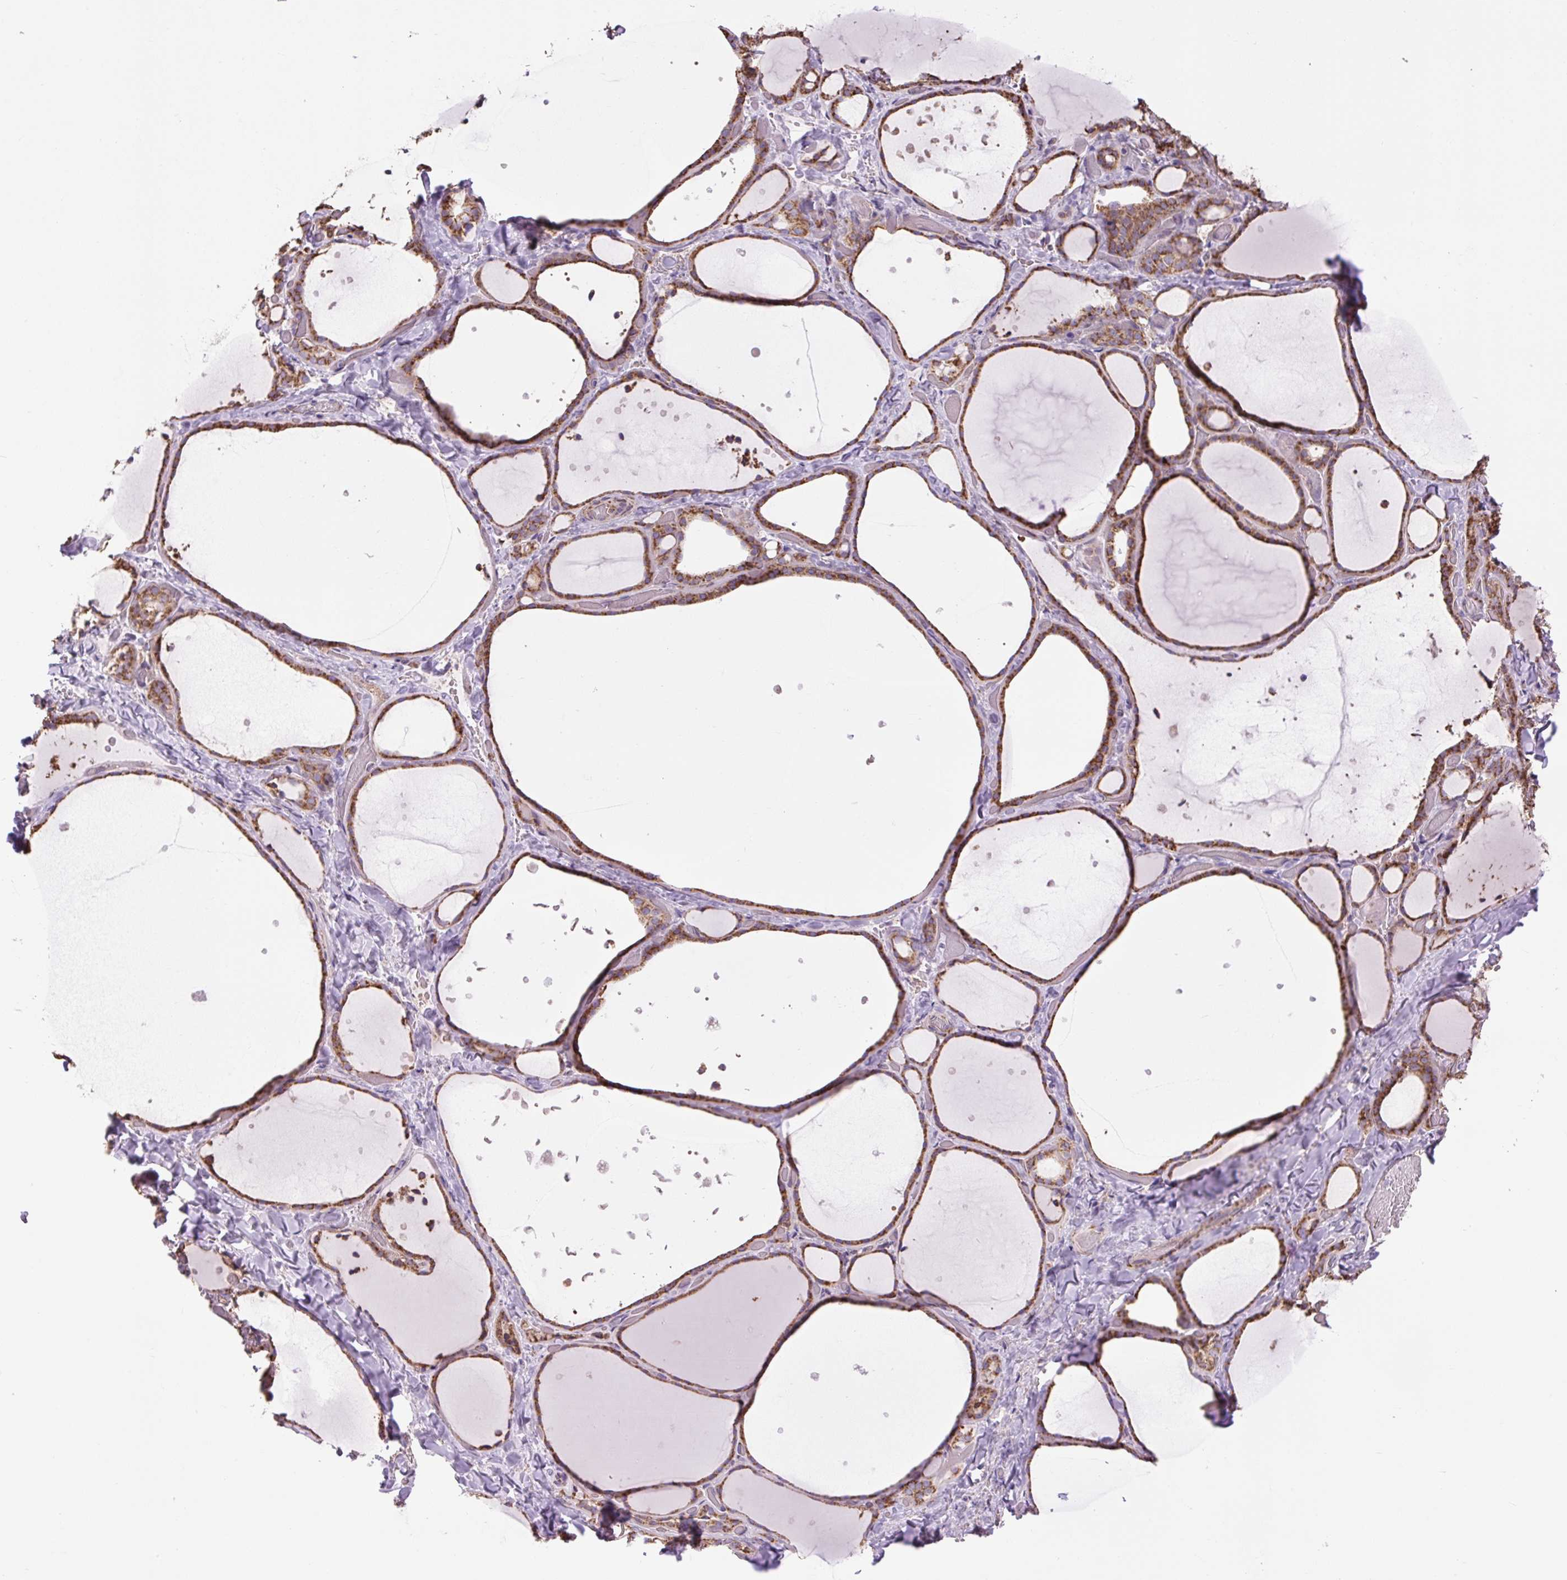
{"staining": {"intensity": "strong", "quantity": ">75%", "location": "cytoplasmic/membranous"}, "tissue": "thyroid gland", "cell_type": "Glandular cells", "image_type": "normal", "snomed": [{"axis": "morphology", "description": "Normal tissue, NOS"}, {"axis": "topography", "description": "Thyroid gland"}], "caption": "This is a histology image of IHC staining of normal thyroid gland, which shows strong positivity in the cytoplasmic/membranous of glandular cells.", "gene": "PLCG1", "patient": {"sex": "female", "age": 36}}